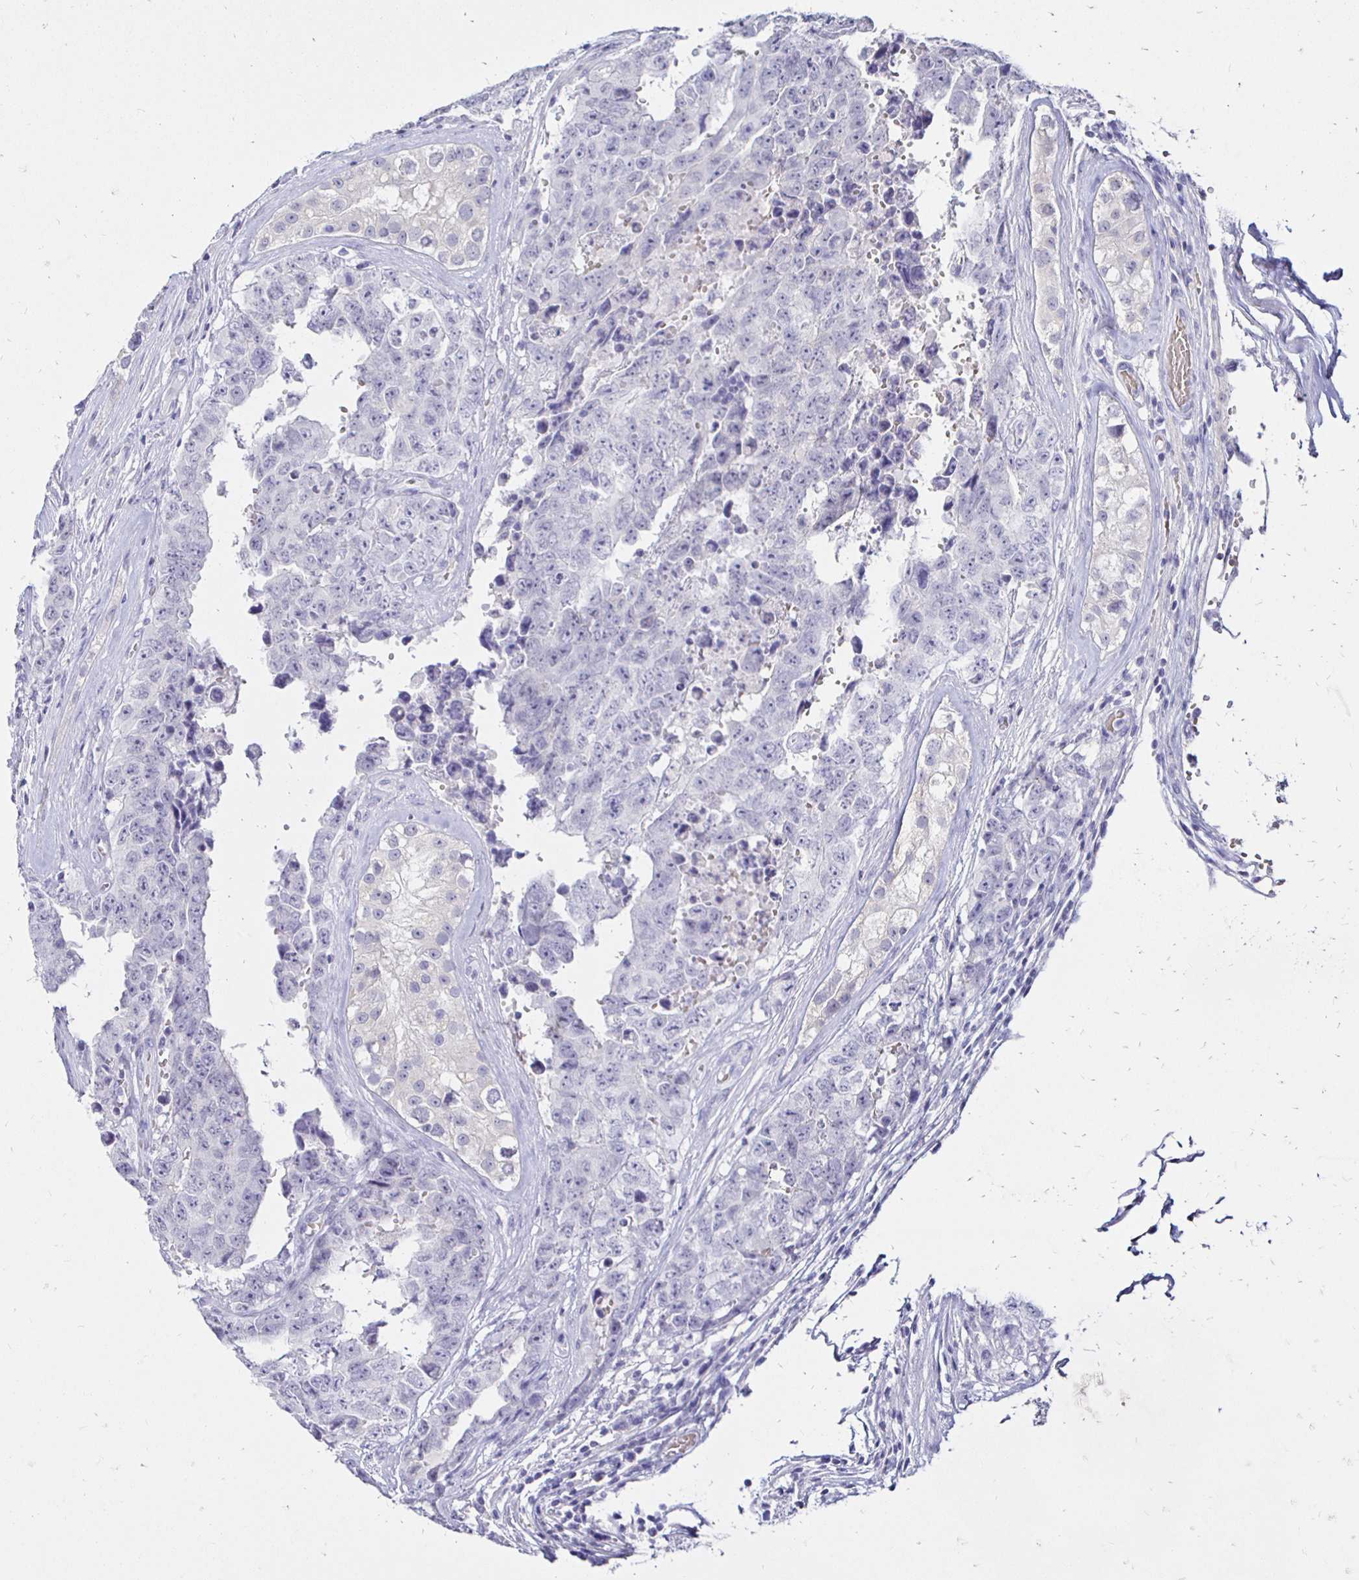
{"staining": {"intensity": "negative", "quantity": "none", "location": "none"}, "tissue": "testis cancer", "cell_type": "Tumor cells", "image_type": "cancer", "snomed": [{"axis": "morphology", "description": "Normal tissue, NOS"}, {"axis": "morphology", "description": "Carcinoma, Embryonal, NOS"}, {"axis": "topography", "description": "Testis"}, {"axis": "topography", "description": "Epididymis"}], "caption": "Immunohistochemistry (IHC) photomicrograph of embryonal carcinoma (testis) stained for a protein (brown), which exhibits no staining in tumor cells. (DAB (3,3'-diaminobenzidine) immunohistochemistry visualized using brightfield microscopy, high magnification).", "gene": "IRGC", "patient": {"sex": "male", "age": 25}}